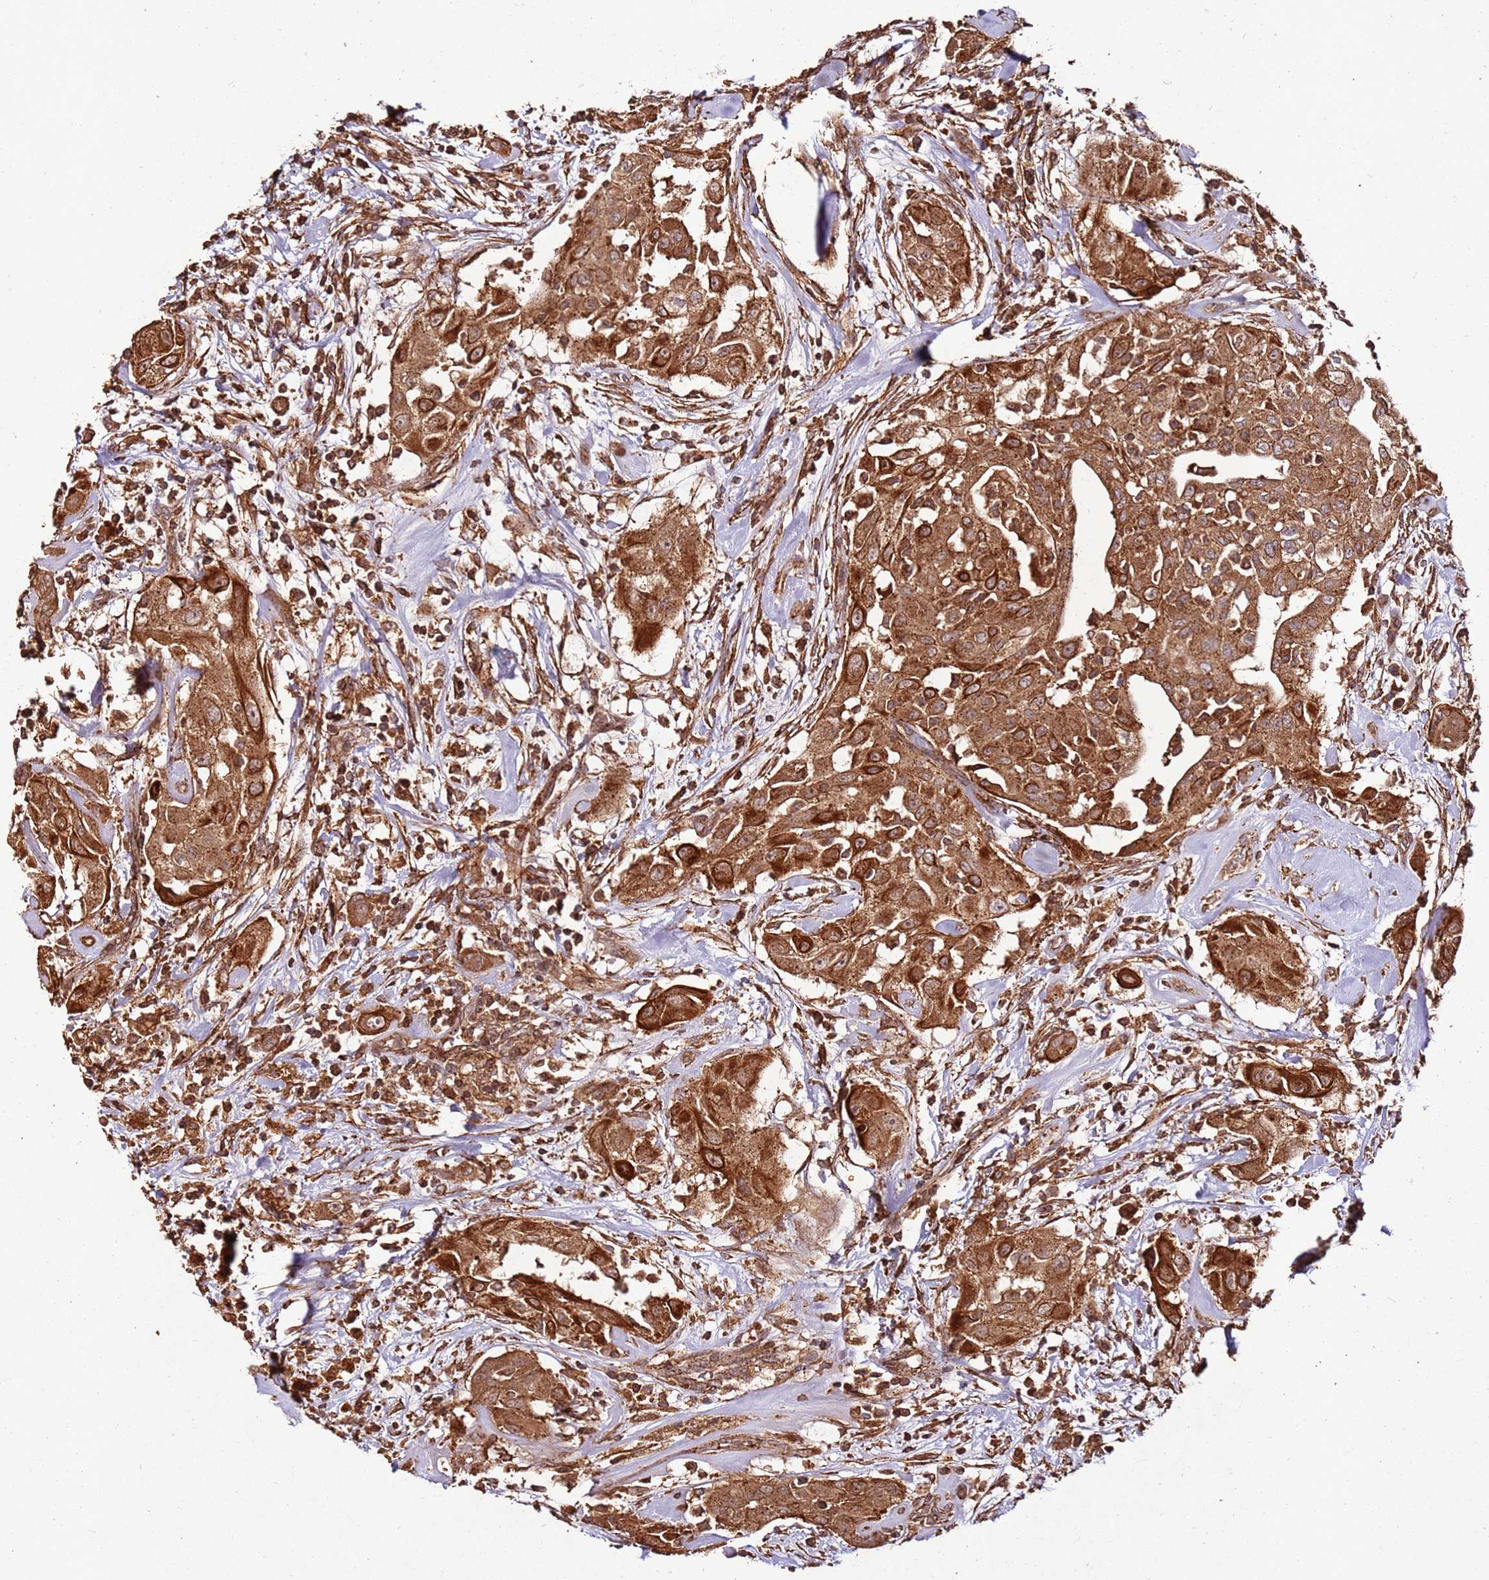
{"staining": {"intensity": "strong", "quantity": ">75%", "location": "cytoplasmic/membranous"}, "tissue": "thyroid cancer", "cell_type": "Tumor cells", "image_type": "cancer", "snomed": [{"axis": "morphology", "description": "Papillary adenocarcinoma, NOS"}, {"axis": "topography", "description": "Thyroid gland"}], "caption": "Immunohistochemistry image of neoplastic tissue: thyroid cancer (papillary adenocarcinoma) stained using IHC displays high levels of strong protein expression localized specifically in the cytoplasmic/membranous of tumor cells, appearing as a cytoplasmic/membranous brown color.", "gene": "FAM186A", "patient": {"sex": "female", "age": 59}}